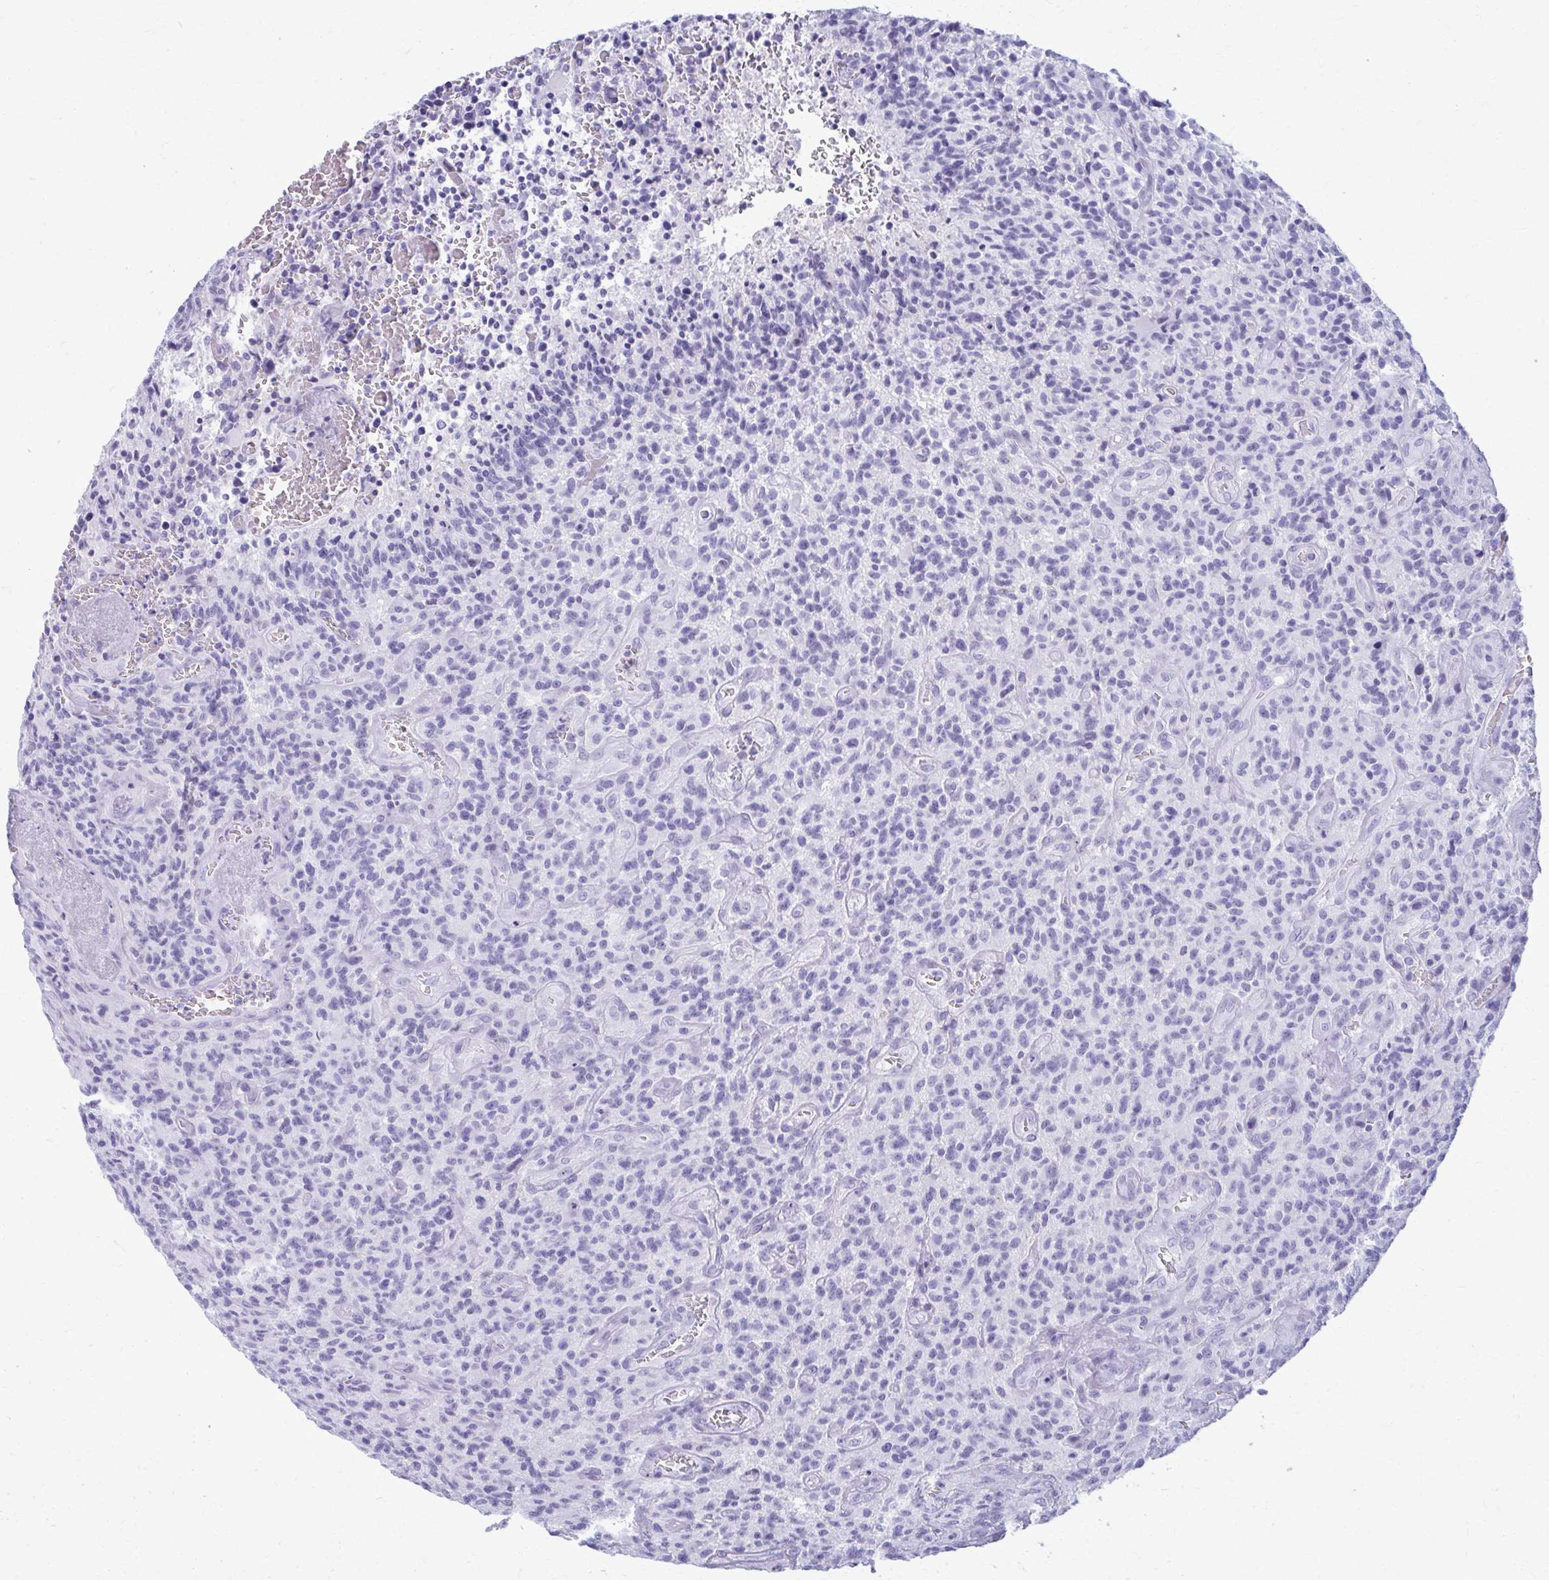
{"staining": {"intensity": "negative", "quantity": "none", "location": "none"}, "tissue": "glioma", "cell_type": "Tumor cells", "image_type": "cancer", "snomed": [{"axis": "morphology", "description": "Glioma, malignant, High grade"}, {"axis": "topography", "description": "Brain"}], "caption": "Tumor cells show no significant protein staining in malignant high-grade glioma. Nuclei are stained in blue.", "gene": "ACSM2B", "patient": {"sex": "male", "age": 76}}